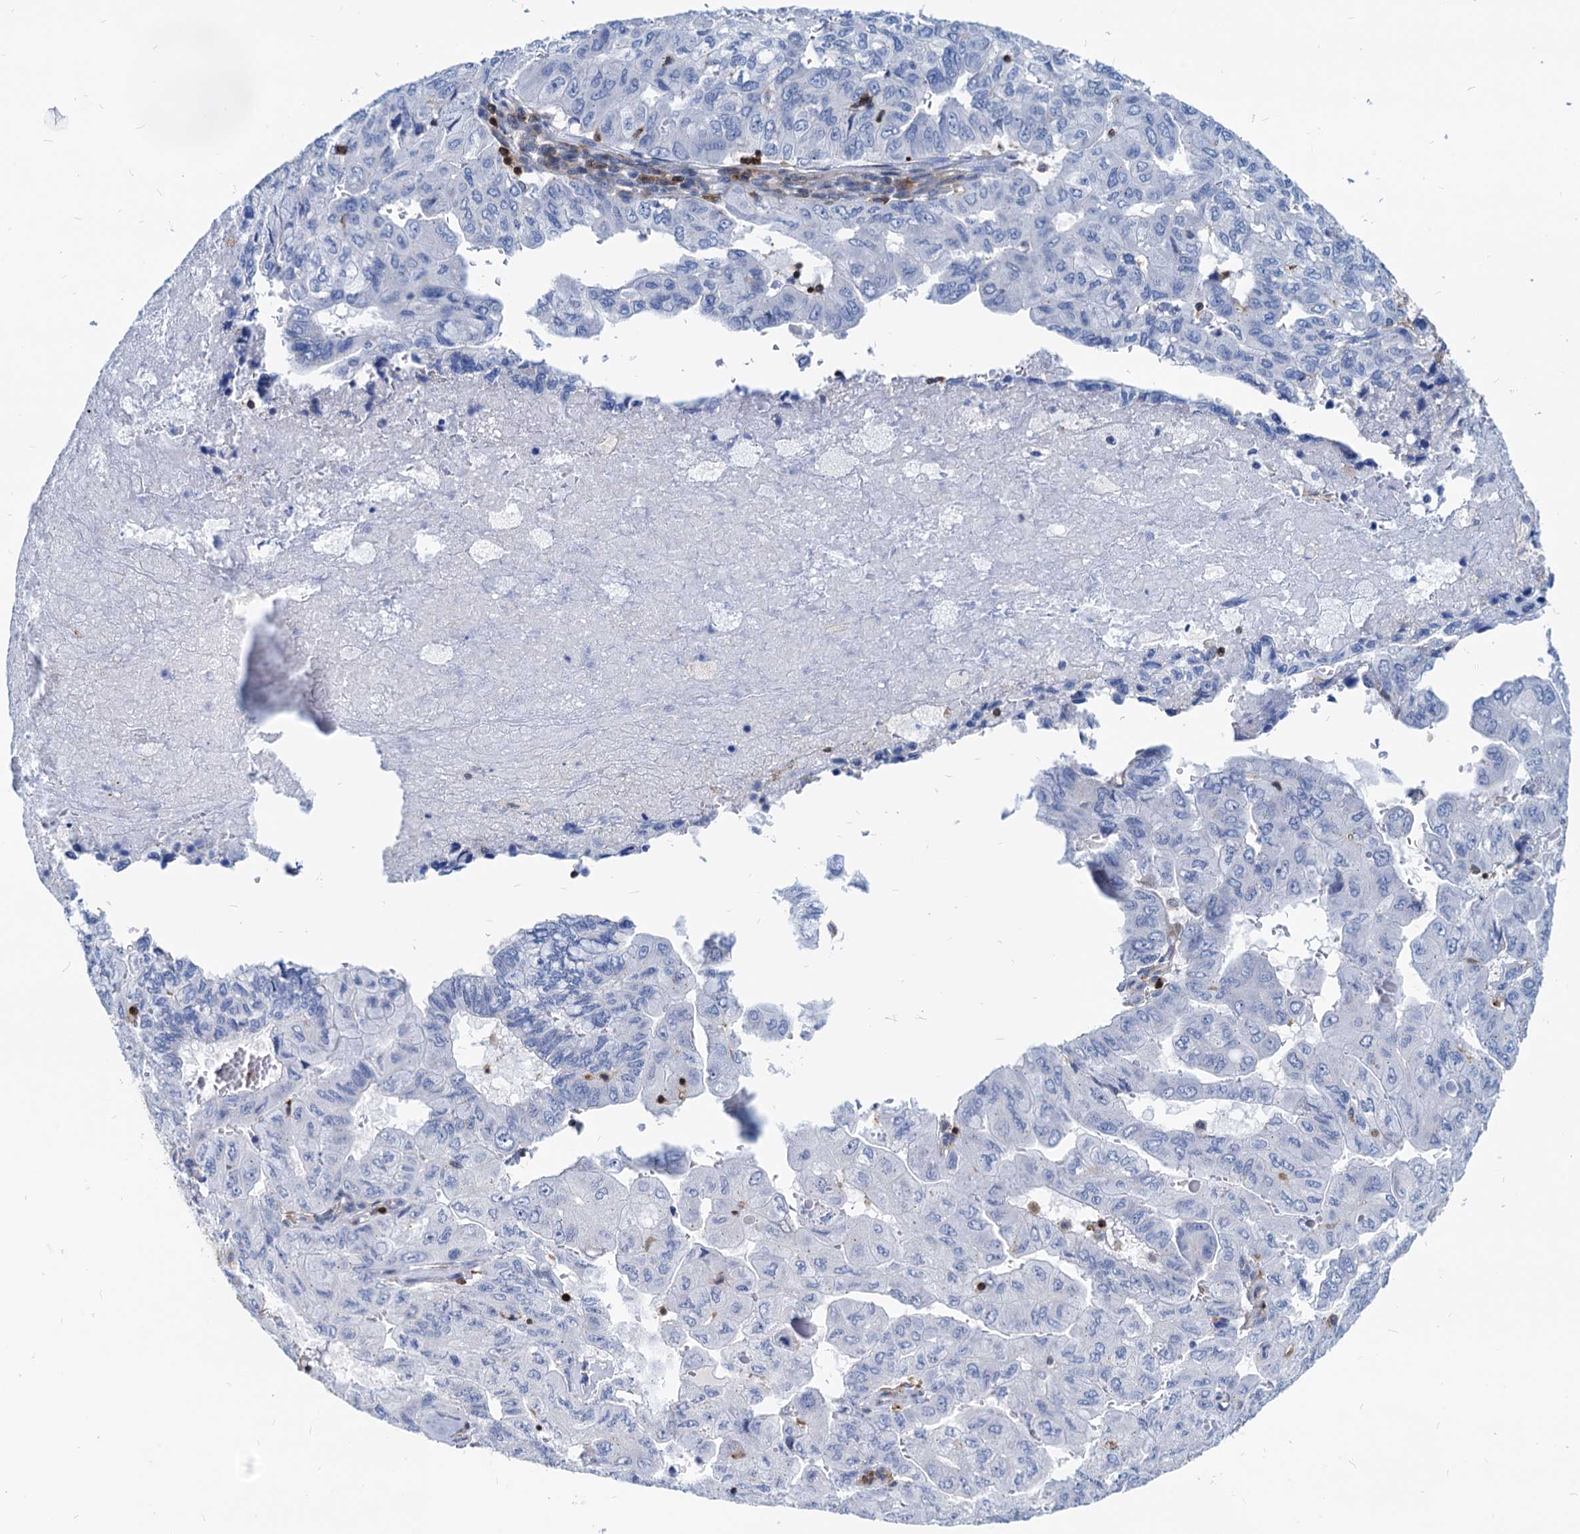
{"staining": {"intensity": "negative", "quantity": "none", "location": "none"}, "tissue": "pancreatic cancer", "cell_type": "Tumor cells", "image_type": "cancer", "snomed": [{"axis": "morphology", "description": "Adenocarcinoma, NOS"}, {"axis": "topography", "description": "Pancreas"}], "caption": "Tumor cells show no significant protein expression in pancreatic cancer.", "gene": "LCP2", "patient": {"sex": "male", "age": 51}}